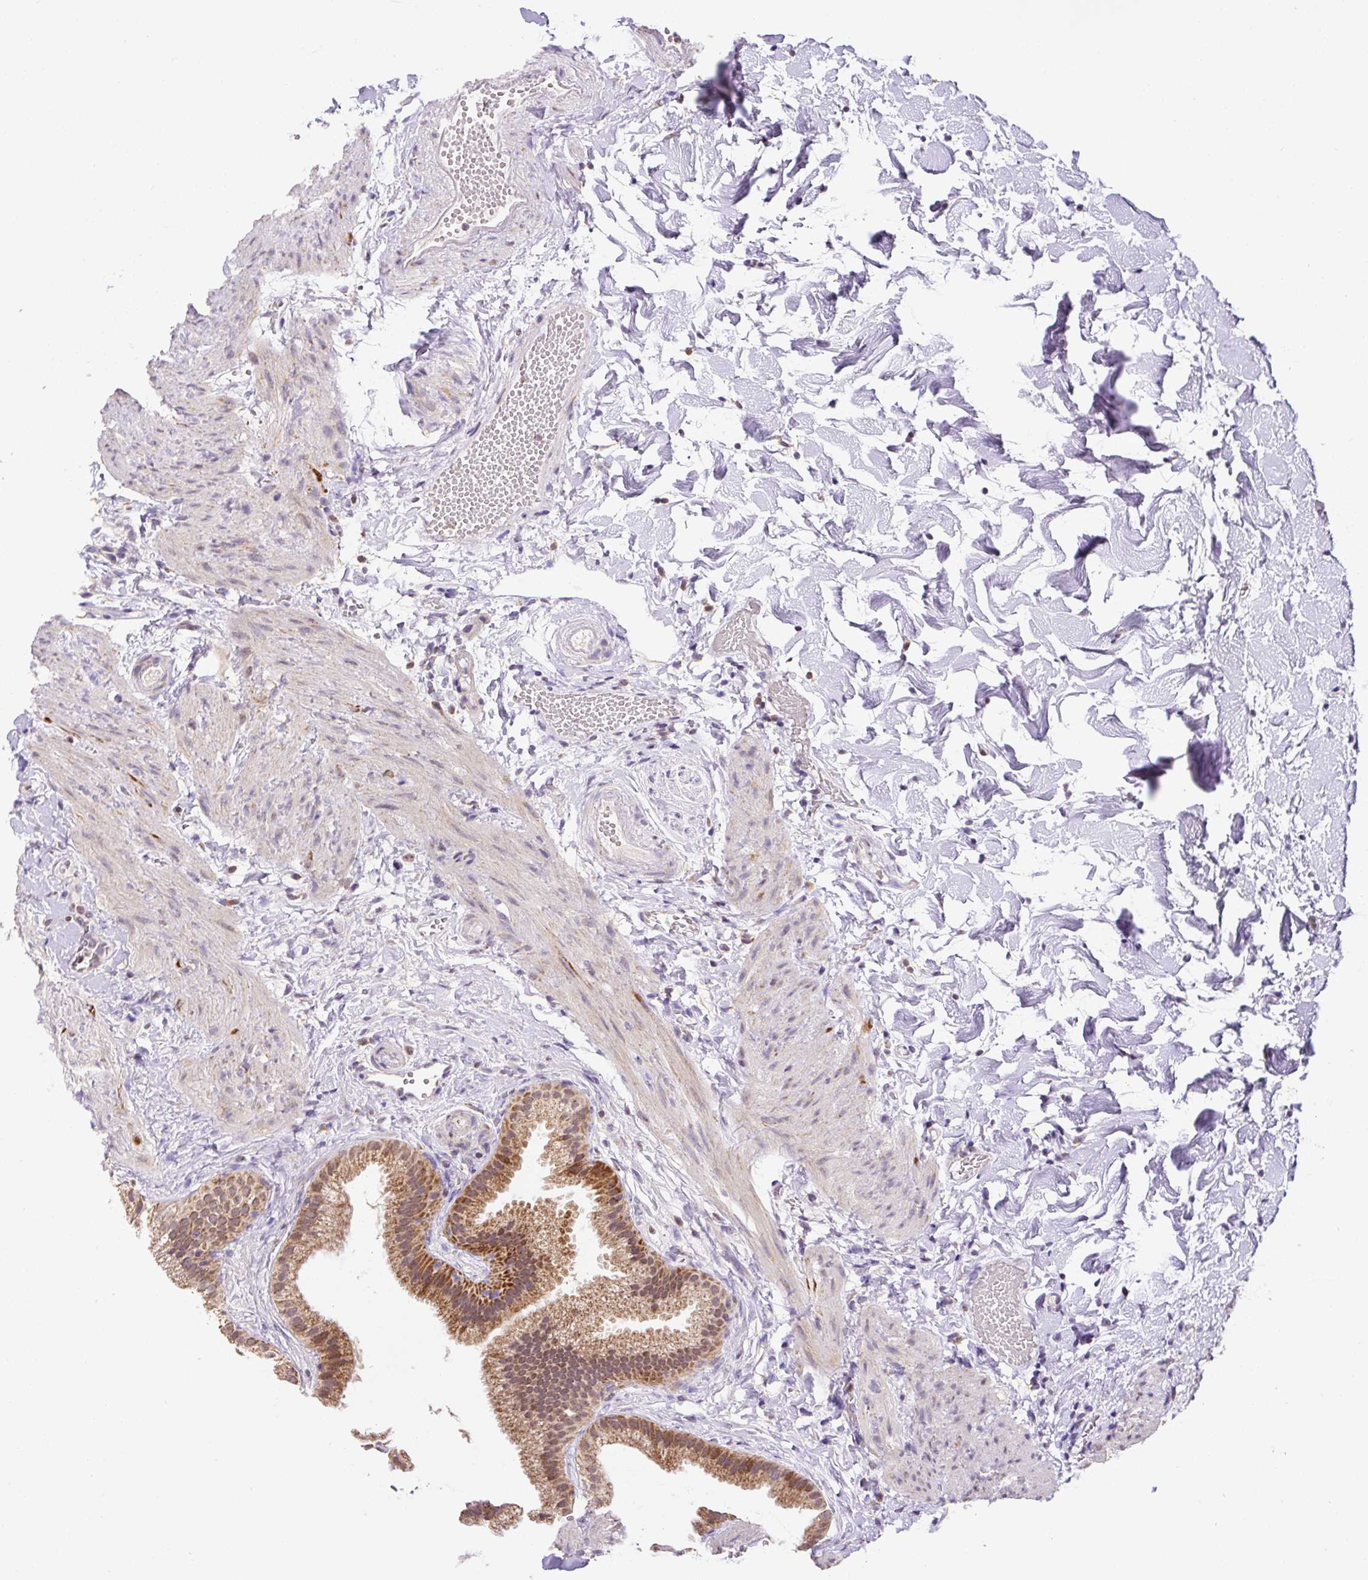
{"staining": {"intensity": "moderate", "quantity": ">75%", "location": "cytoplasmic/membranous"}, "tissue": "gallbladder", "cell_type": "Glandular cells", "image_type": "normal", "snomed": [{"axis": "morphology", "description": "Normal tissue, NOS"}, {"axis": "topography", "description": "Gallbladder"}], "caption": "IHC of unremarkable human gallbladder demonstrates medium levels of moderate cytoplasmic/membranous expression in about >75% of glandular cells.", "gene": "MFSD9", "patient": {"sex": "female", "age": 63}}